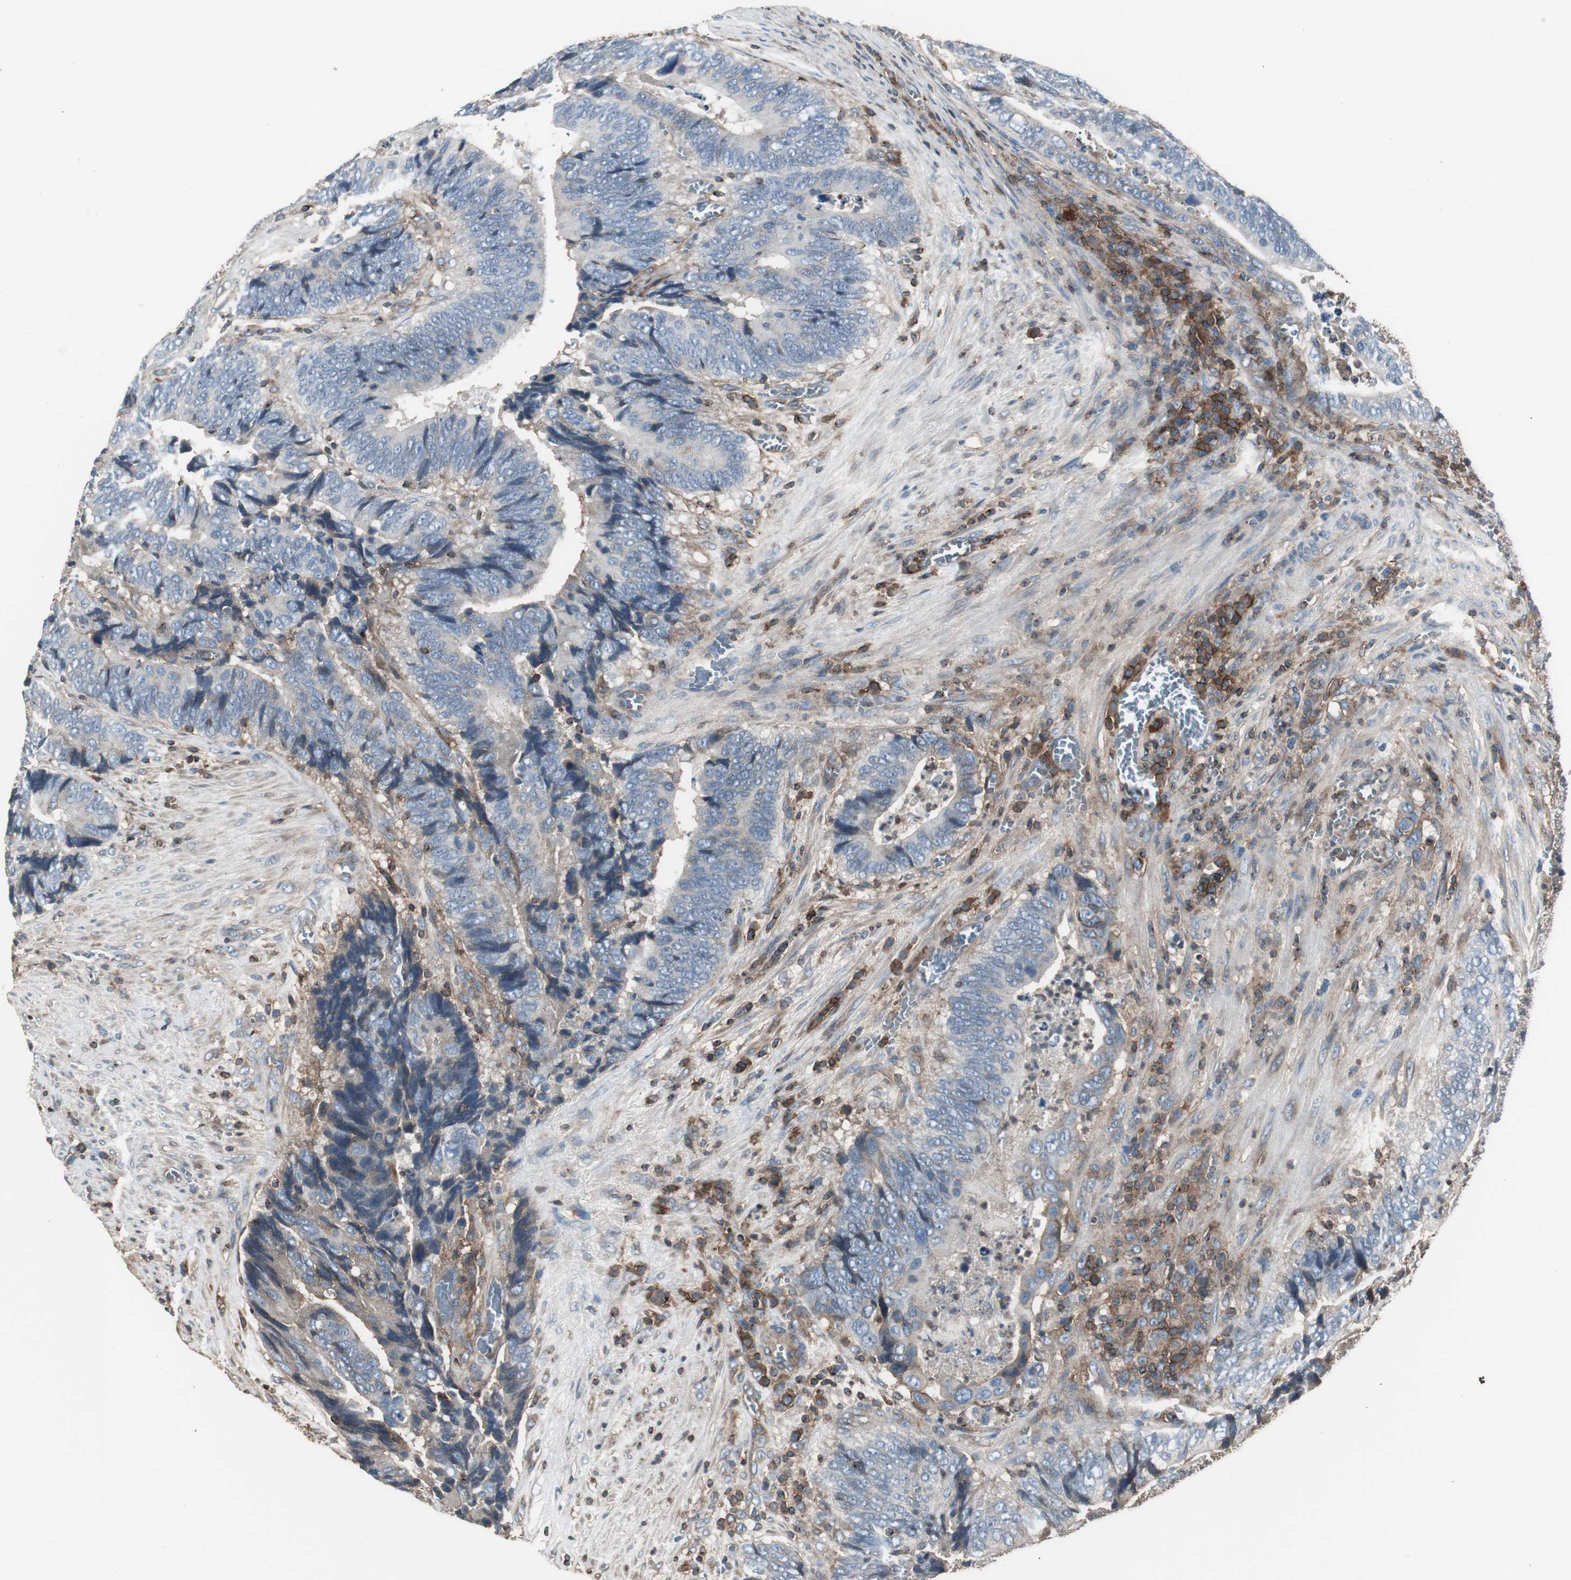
{"staining": {"intensity": "weak", "quantity": "<25%", "location": "cytoplasmic/membranous"}, "tissue": "colorectal cancer", "cell_type": "Tumor cells", "image_type": "cancer", "snomed": [{"axis": "morphology", "description": "Adenocarcinoma, NOS"}, {"axis": "topography", "description": "Colon"}], "caption": "DAB (3,3'-diaminobenzidine) immunohistochemical staining of human colorectal cancer reveals no significant positivity in tumor cells. (DAB (3,3'-diaminobenzidine) immunohistochemistry with hematoxylin counter stain).", "gene": "B2M", "patient": {"sex": "male", "age": 72}}